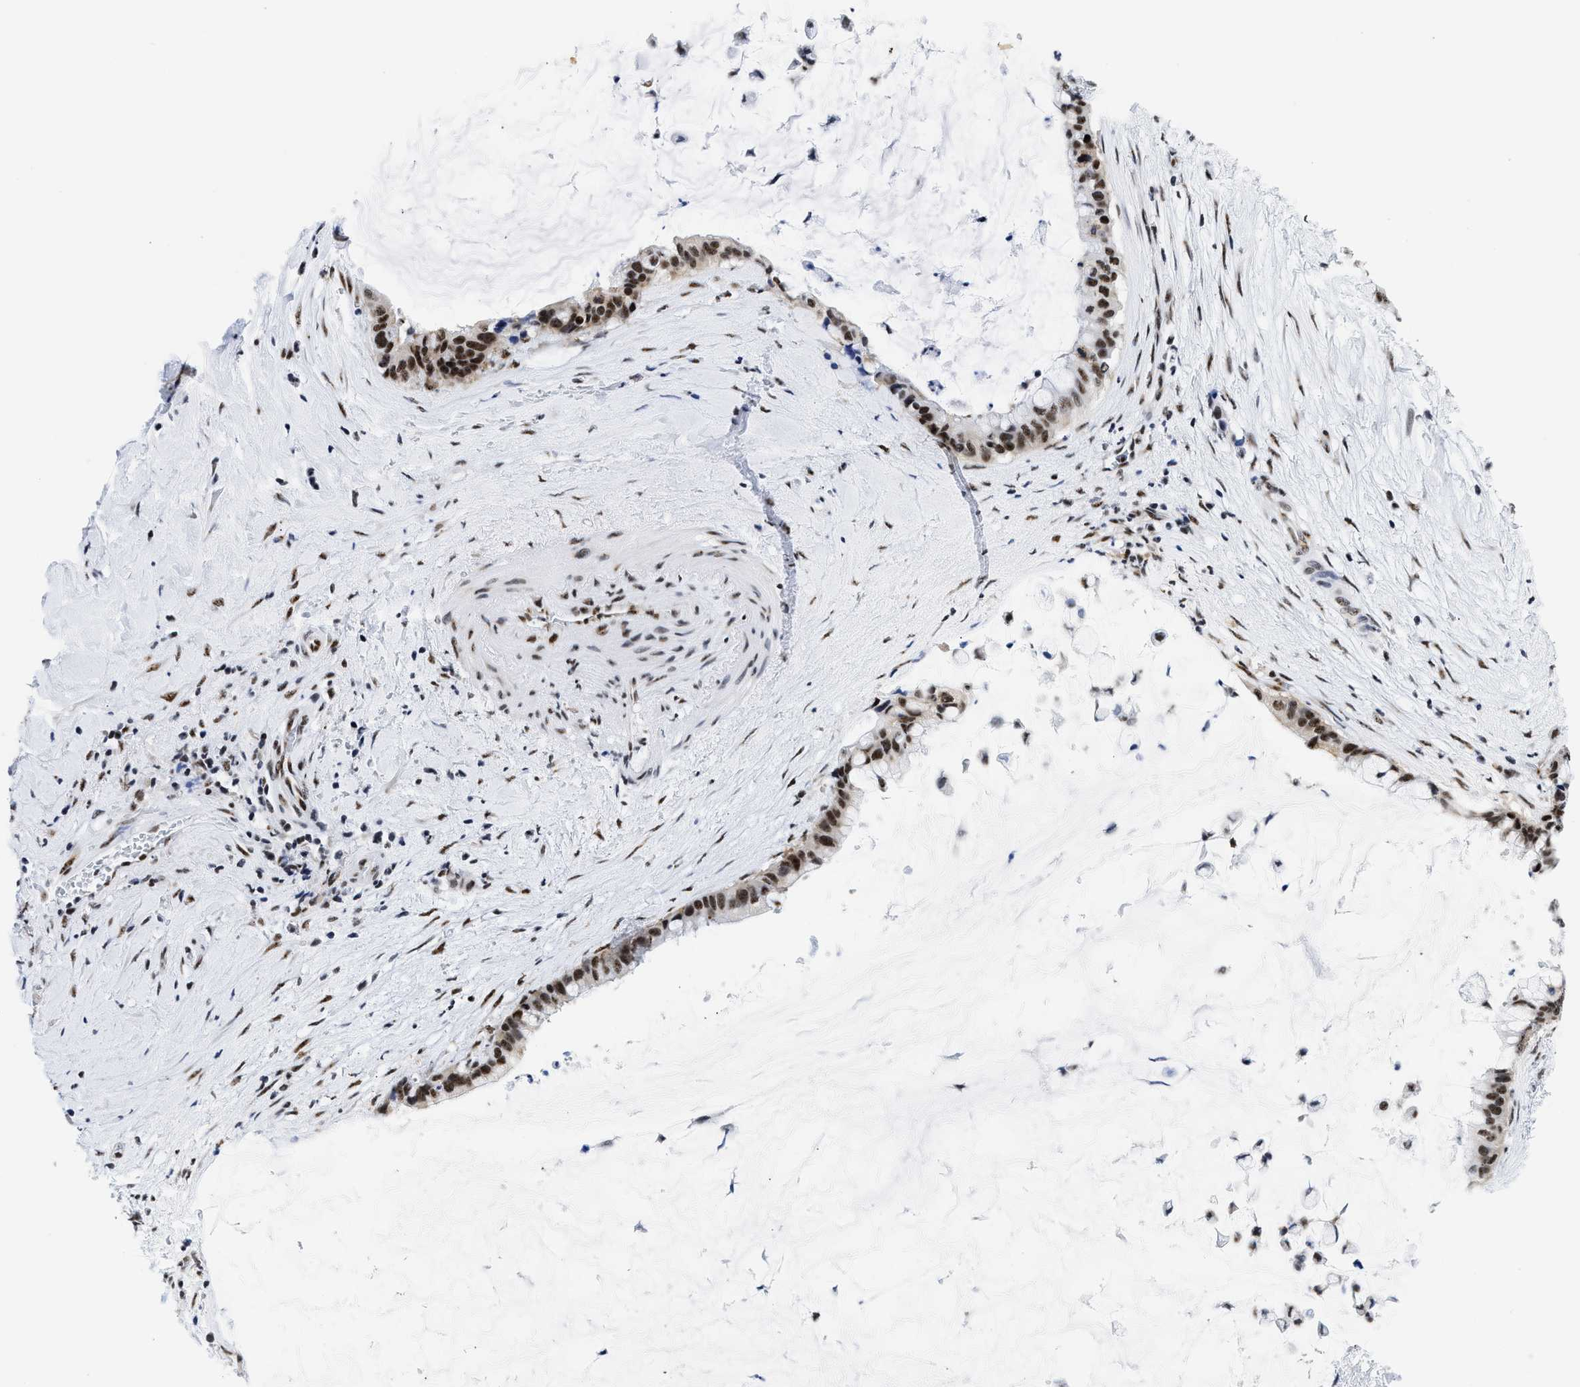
{"staining": {"intensity": "moderate", "quantity": ">75%", "location": "nuclear"}, "tissue": "pancreatic cancer", "cell_type": "Tumor cells", "image_type": "cancer", "snomed": [{"axis": "morphology", "description": "Adenocarcinoma, NOS"}, {"axis": "topography", "description": "Pancreas"}], "caption": "The photomicrograph shows staining of adenocarcinoma (pancreatic), revealing moderate nuclear protein positivity (brown color) within tumor cells. (Brightfield microscopy of DAB IHC at high magnification).", "gene": "RBM8A", "patient": {"sex": "male", "age": 41}}